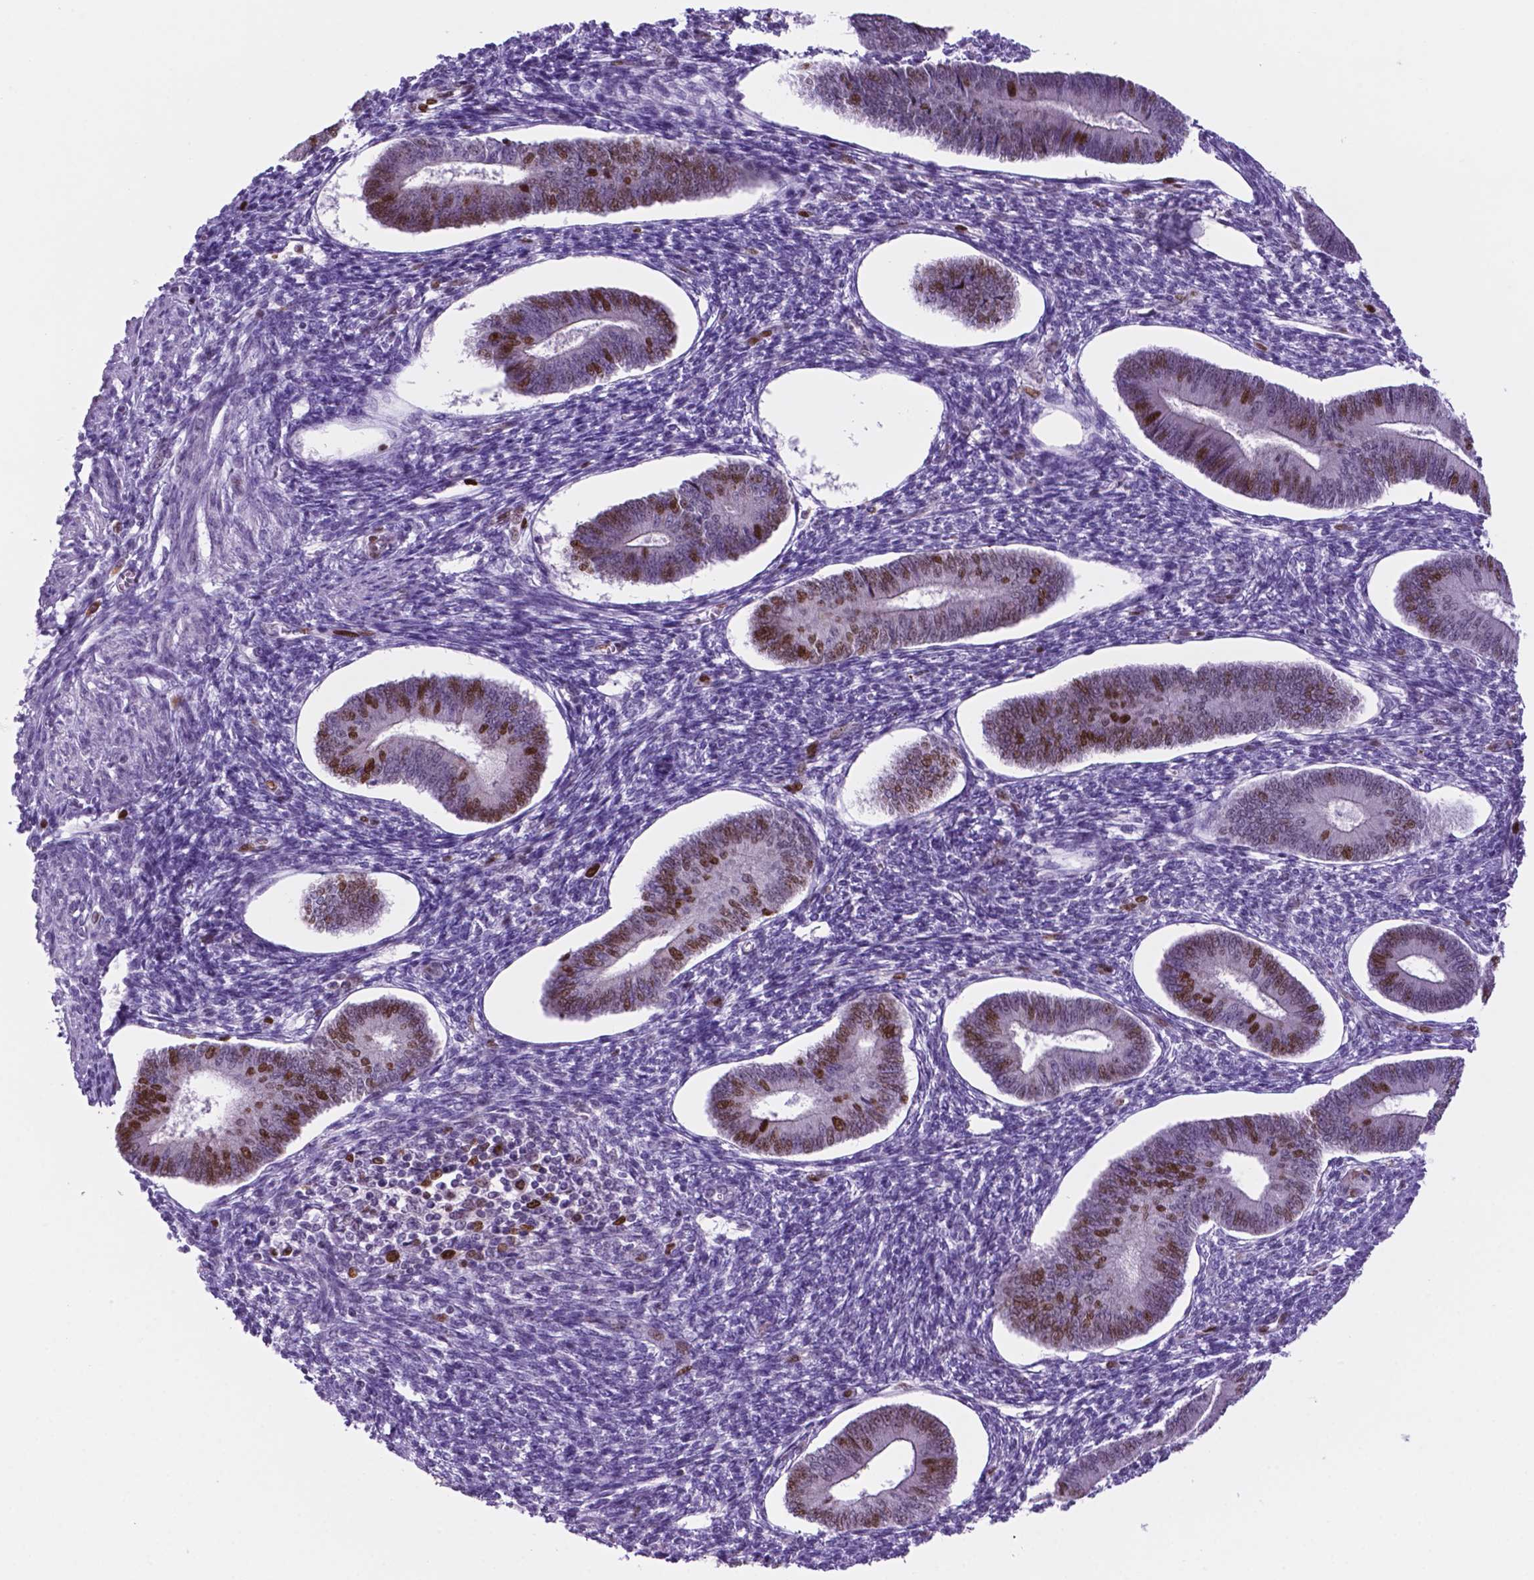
{"staining": {"intensity": "strong", "quantity": "<25%", "location": "nuclear"}, "tissue": "endometrium", "cell_type": "Cells in endometrial stroma", "image_type": "normal", "snomed": [{"axis": "morphology", "description": "Normal tissue, NOS"}, {"axis": "topography", "description": "Endometrium"}], "caption": "Immunohistochemical staining of normal endometrium shows medium levels of strong nuclear positivity in about <25% of cells in endometrial stroma. (IHC, brightfield microscopy, high magnification).", "gene": "NCAPH2", "patient": {"sex": "female", "age": 42}}